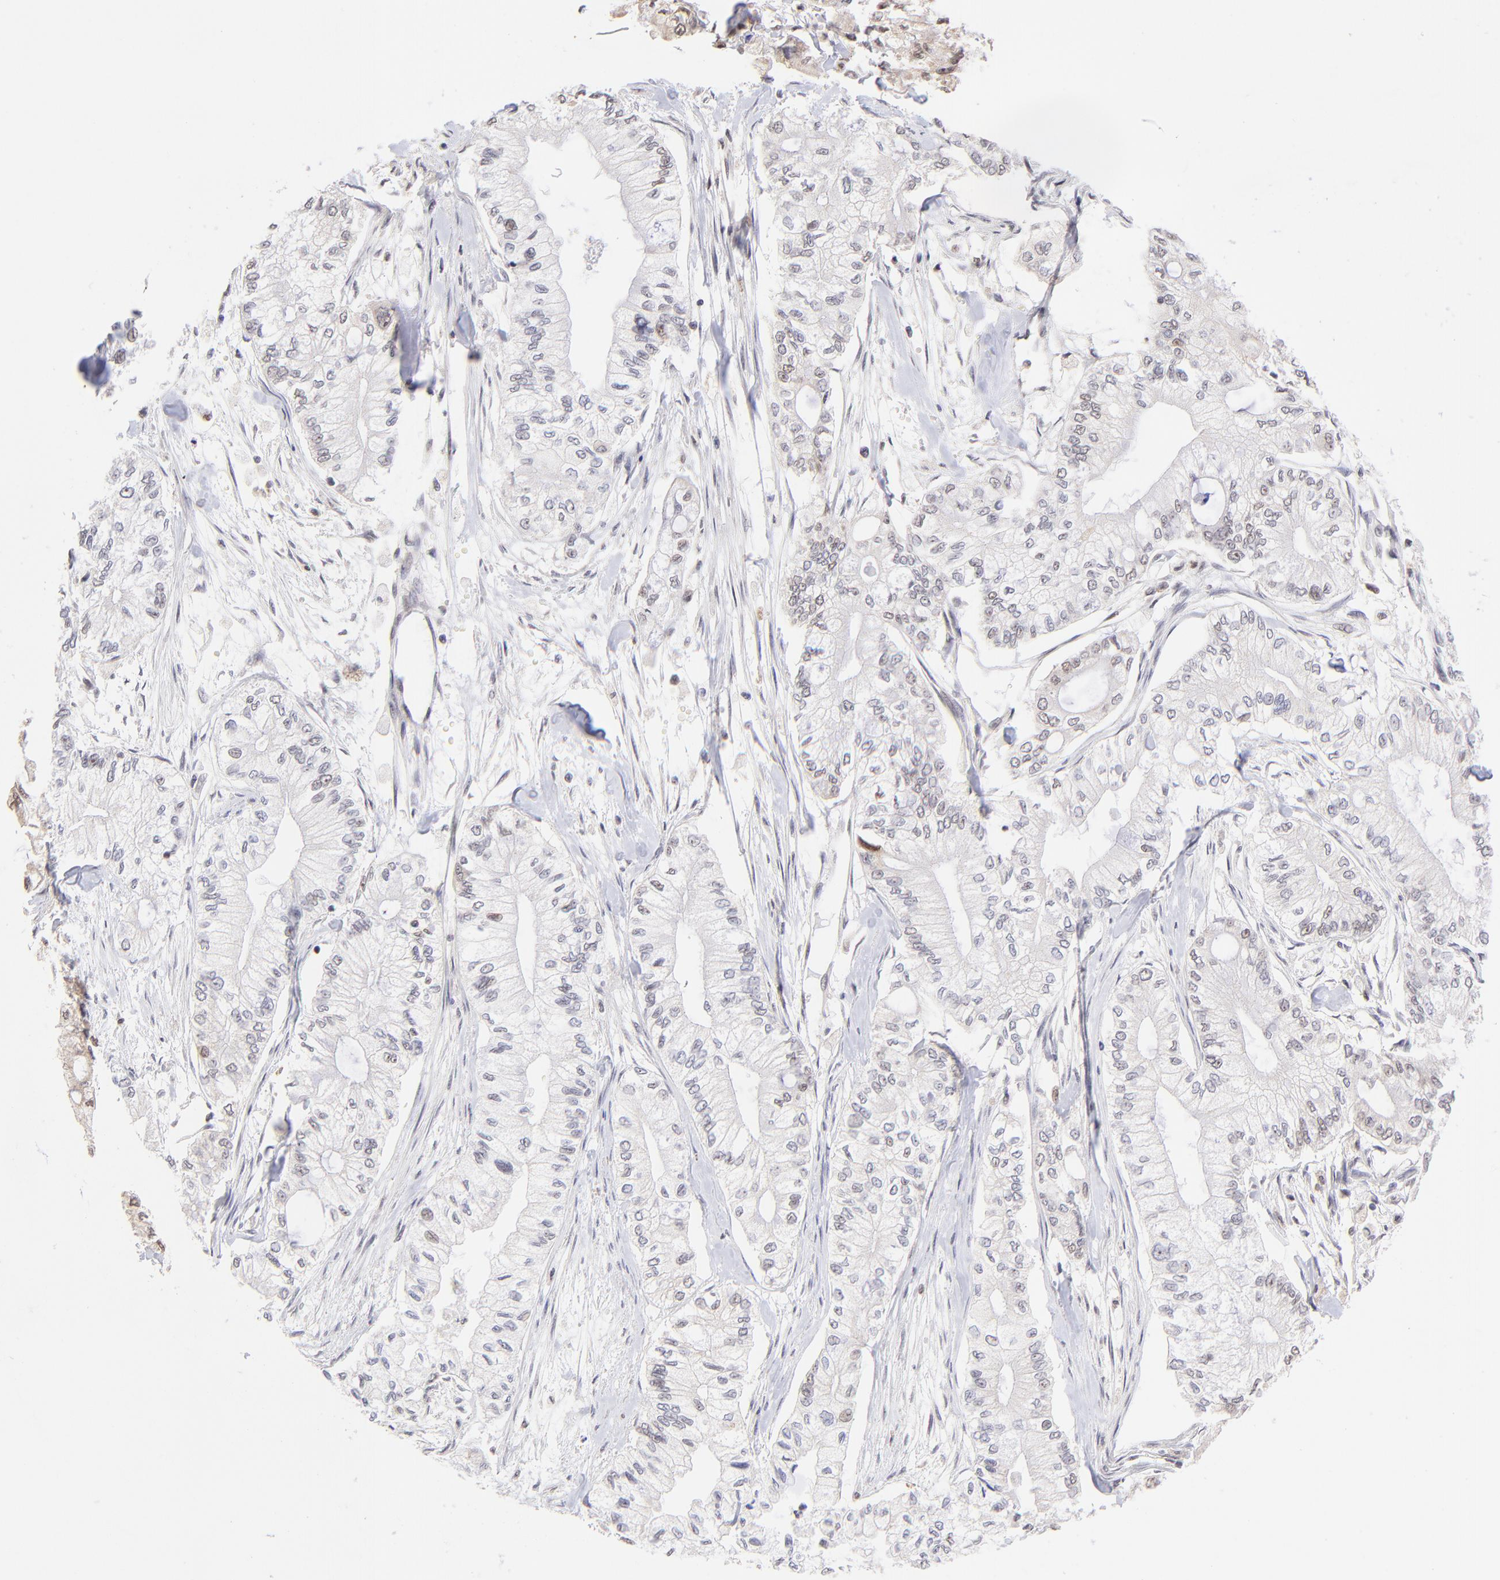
{"staining": {"intensity": "weak", "quantity": "25%-75%", "location": "nuclear"}, "tissue": "pancreatic cancer", "cell_type": "Tumor cells", "image_type": "cancer", "snomed": [{"axis": "morphology", "description": "Adenocarcinoma, NOS"}, {"axis": "topography", "description": "Pancreas"}], "caption": "High-power microscopy captured an IHC histopathology image of pancreatic cancer (adenocarcinoma), revealing weak nuclear positivity in about 25%-75% of tumor cells.", "gene": "ZNF670", "patient": {"sex": "male", "age": 79}}